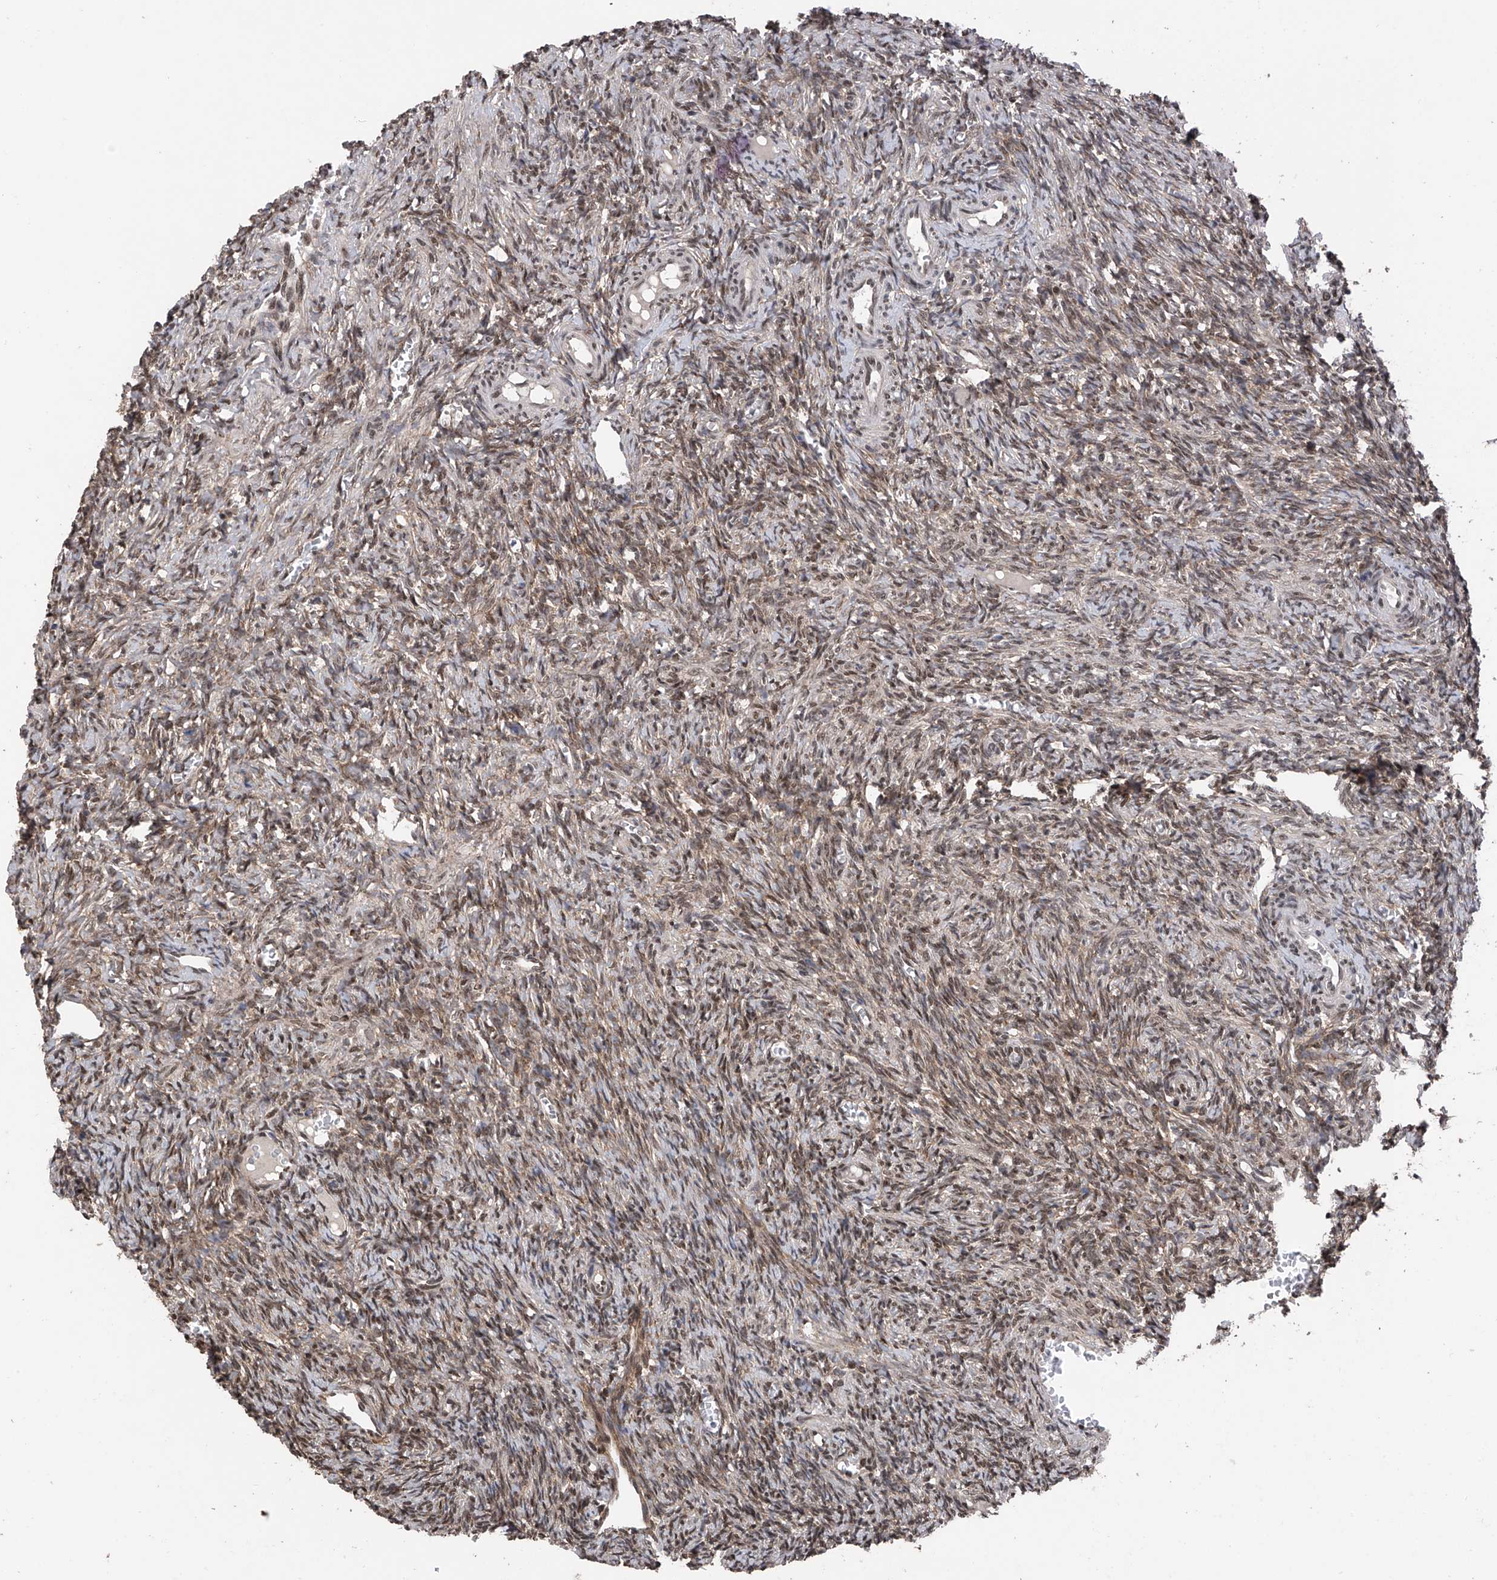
{"staining": {"intensity": "moderate", "quantity": ">75%", "location": "nuclear"}, "tissue": "ovary", "cell_type": "Ovarian stroma cells", "image_type": "normal", "snomed": [{"axis": "morphology", "description": "Normal tissue, NOS"}, {"axis": "topography", "description": "Ovary"}], "caption": "About >75% of ovarian stroma cells in benign human ovary demonstrate moderate nuclear protein staining as visualized by brown immunohistochemical staining.", "gene": "DNAJC9", "patient": {"sex": "female", "age": 27}}